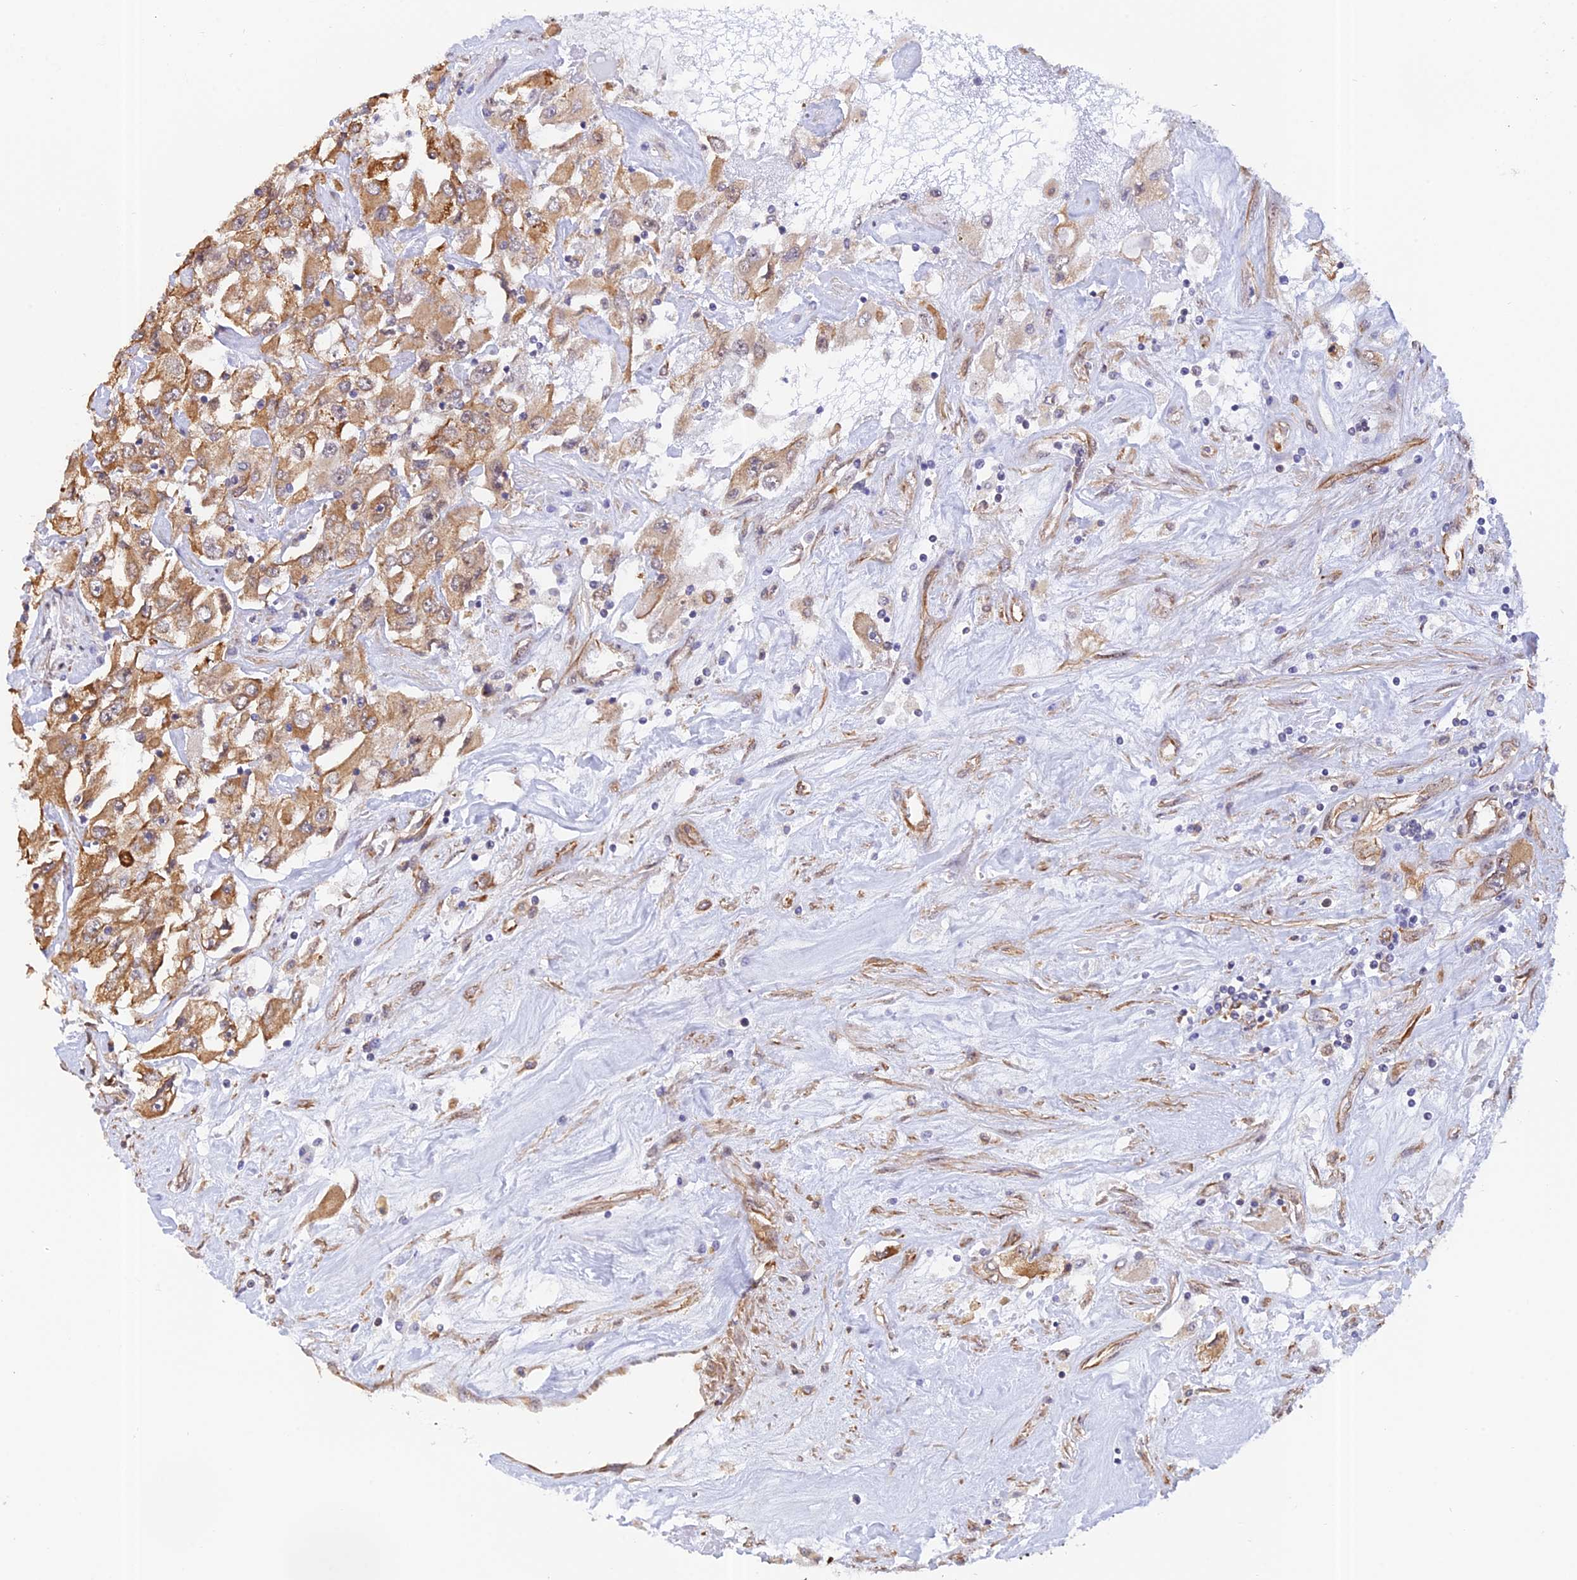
{"staining": {"intensity": "moderate", "quantity": ">75%", "location": "cytoplasmic/membranous"}, "tissue": "renal cancer", "cell_type": "Tumor cells", "image_type": "cancer", "snomed": [{"axis": "morphology", "description": "Adenocarcinoma, NOS"}, {"axis": "topography", "description": "Kidney"}], "caption": "An immunohistochemistry (IHC) micrograph of tumor tissue is shown. Protein staining in brown highlights moderate cytoplasmic/membranous positivity in renal cancer within tumor cells.", "gene": "PAGR1", "patient": {"sex": "female", "age": 52}}